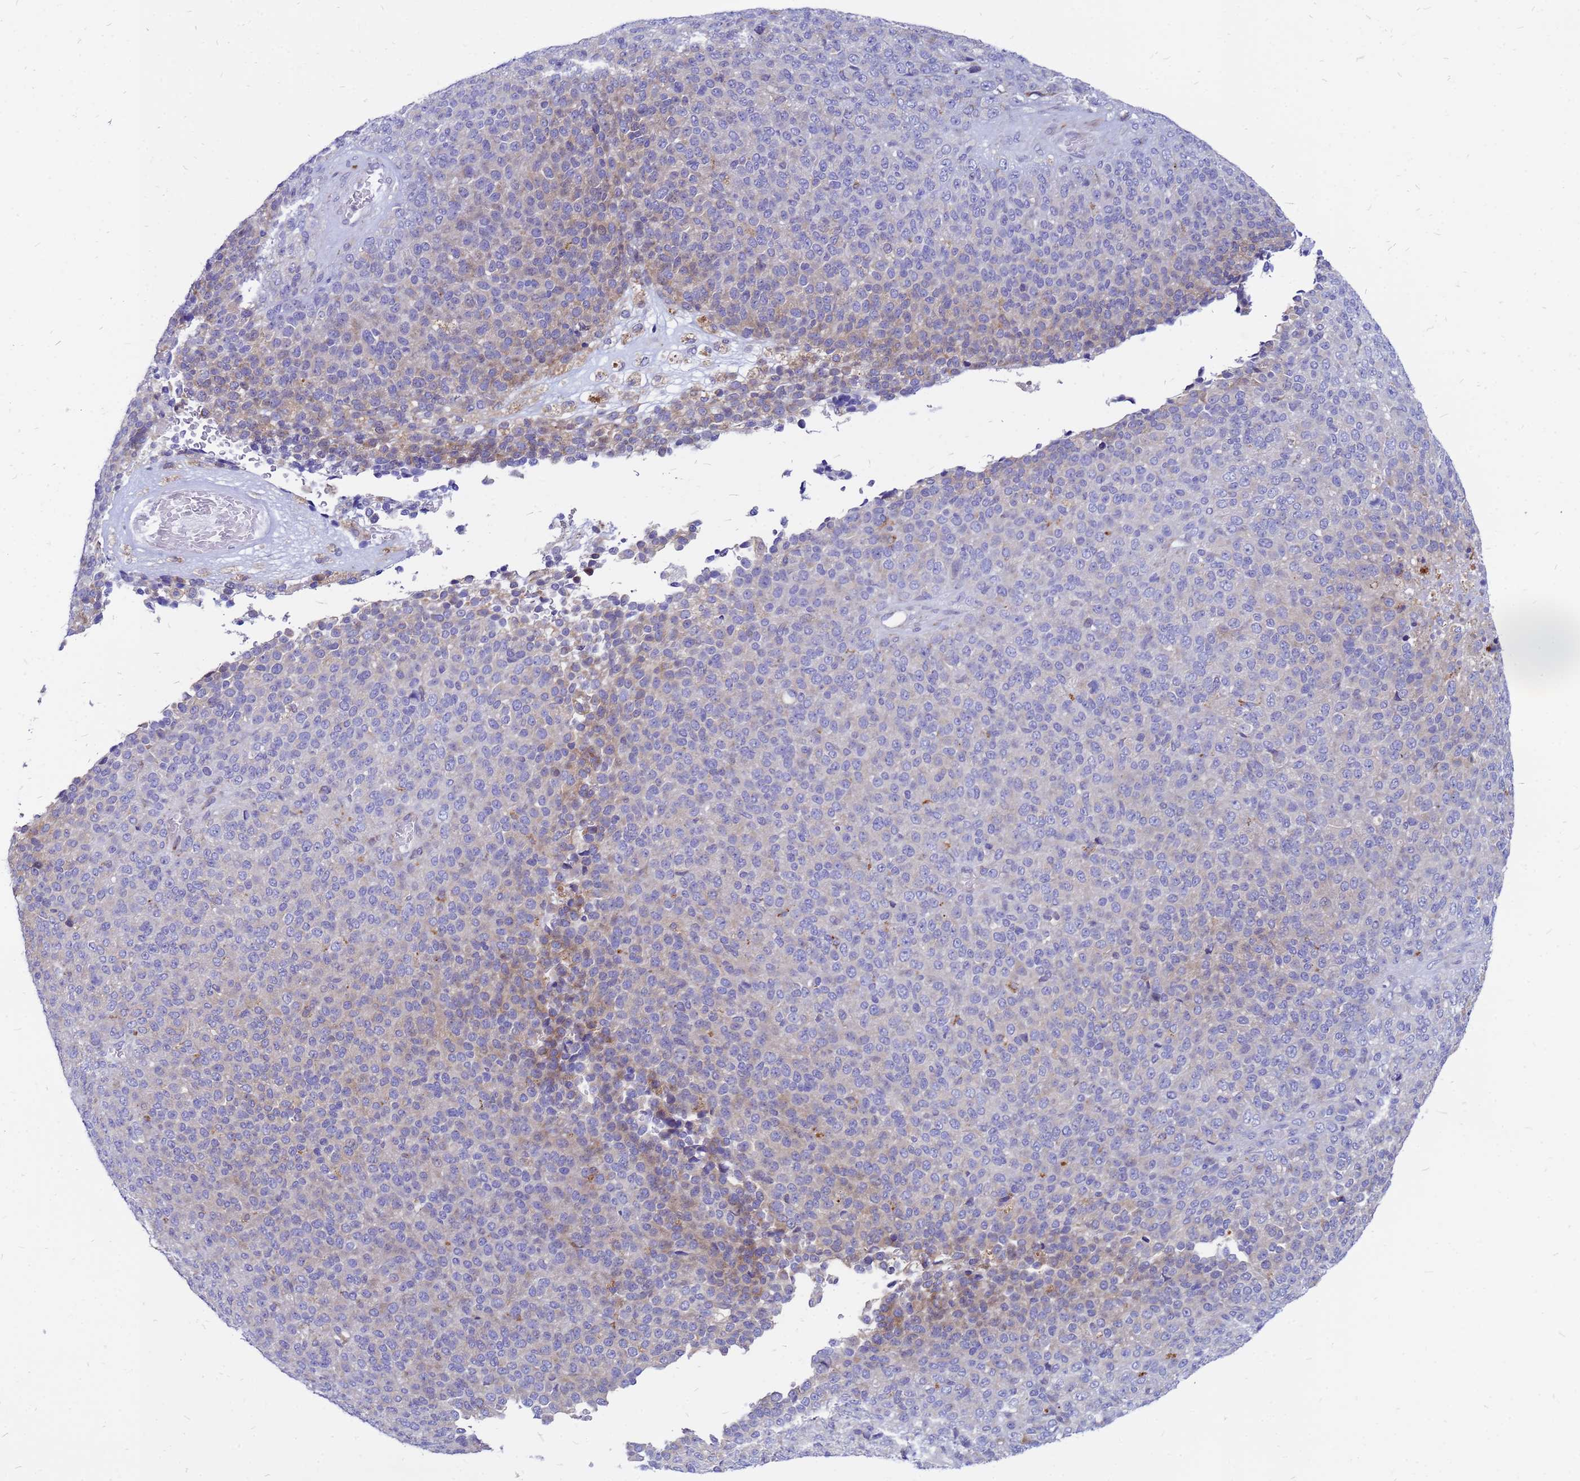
{"staining": {"intensity": "weak", "quantity": "<25%", "location": "cytoplasmic/membranous"}, "tissue": "melanoma", "cell_type": "Tumor cells", "image_type": "cancer", "snomed": [{"axis": "morphology", "description": "Malignant melanoma, Metastatic site"}, {"axis": "topography", "description": "Brain"}], "caption": "Immunohistochemistry (IHC) photomicrograph of human malignant melanoma (metastatic site) stained for a protein (brown), which exhibits no expression in tumor cells.", "gene": "FHIP1A", "patient": {"sex": "female", "age": 56}}